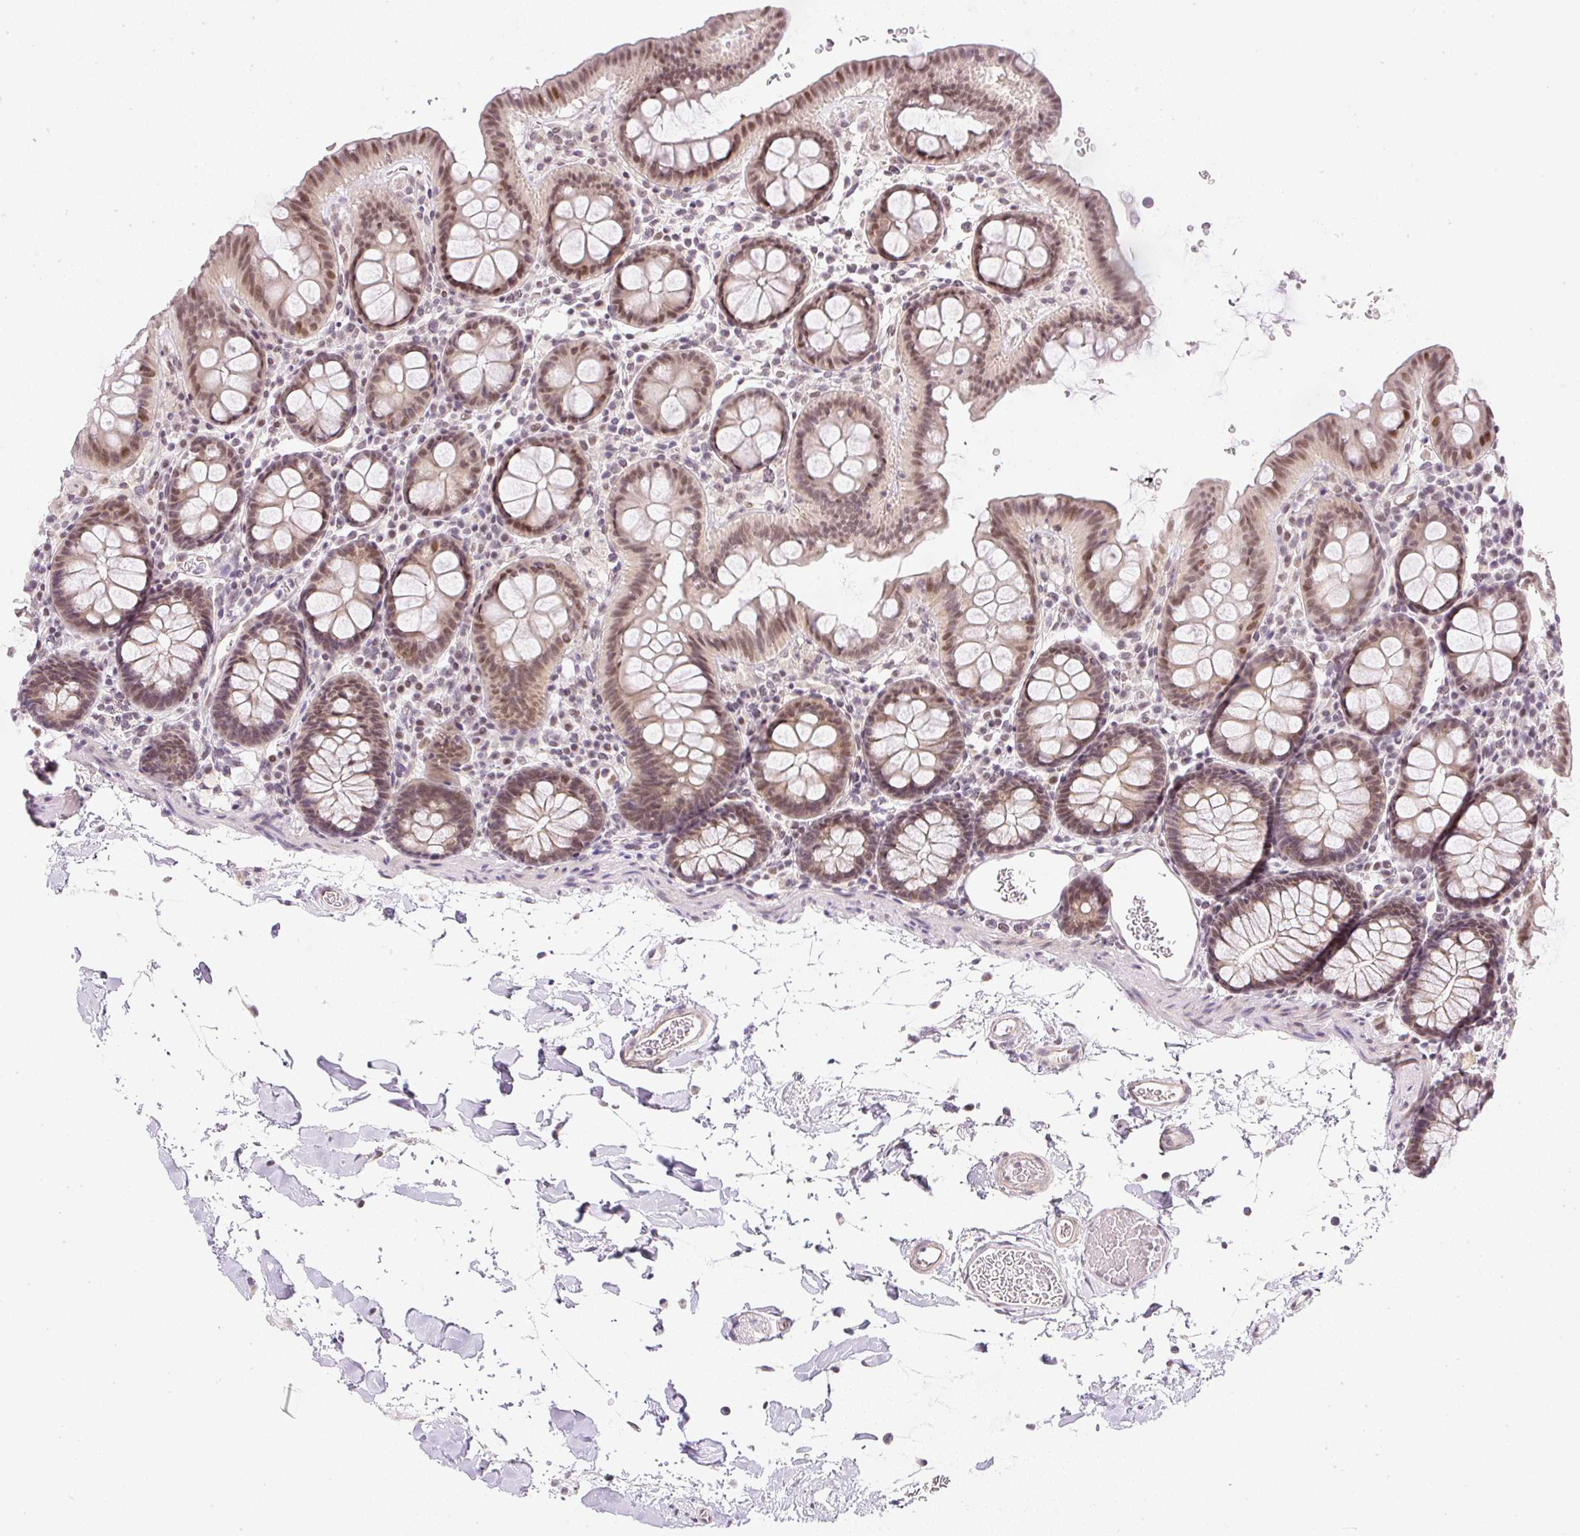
{"staining": {"intensity": "weak", "quantity": ">75%", "location": "cytoplasmic/membranous,nuclear"}, "tissue": "colon", "cell_type": "Endothelial cells", "image_type": "normal", "snomed": [{"axis": "morphology", "description": "Normal tissue, NOS"}, {"axis": "topography", "description": "Colon"}], "caption": "An image of colon stained for a protein shows weak cytoplasmic/membranous,nuclear brown staining in endothelial cells. The protein is shown in brown color, while the nuclei are stained blue.", "gene": "DPPA4", "patient": {"sex": "male", "age": 75}}